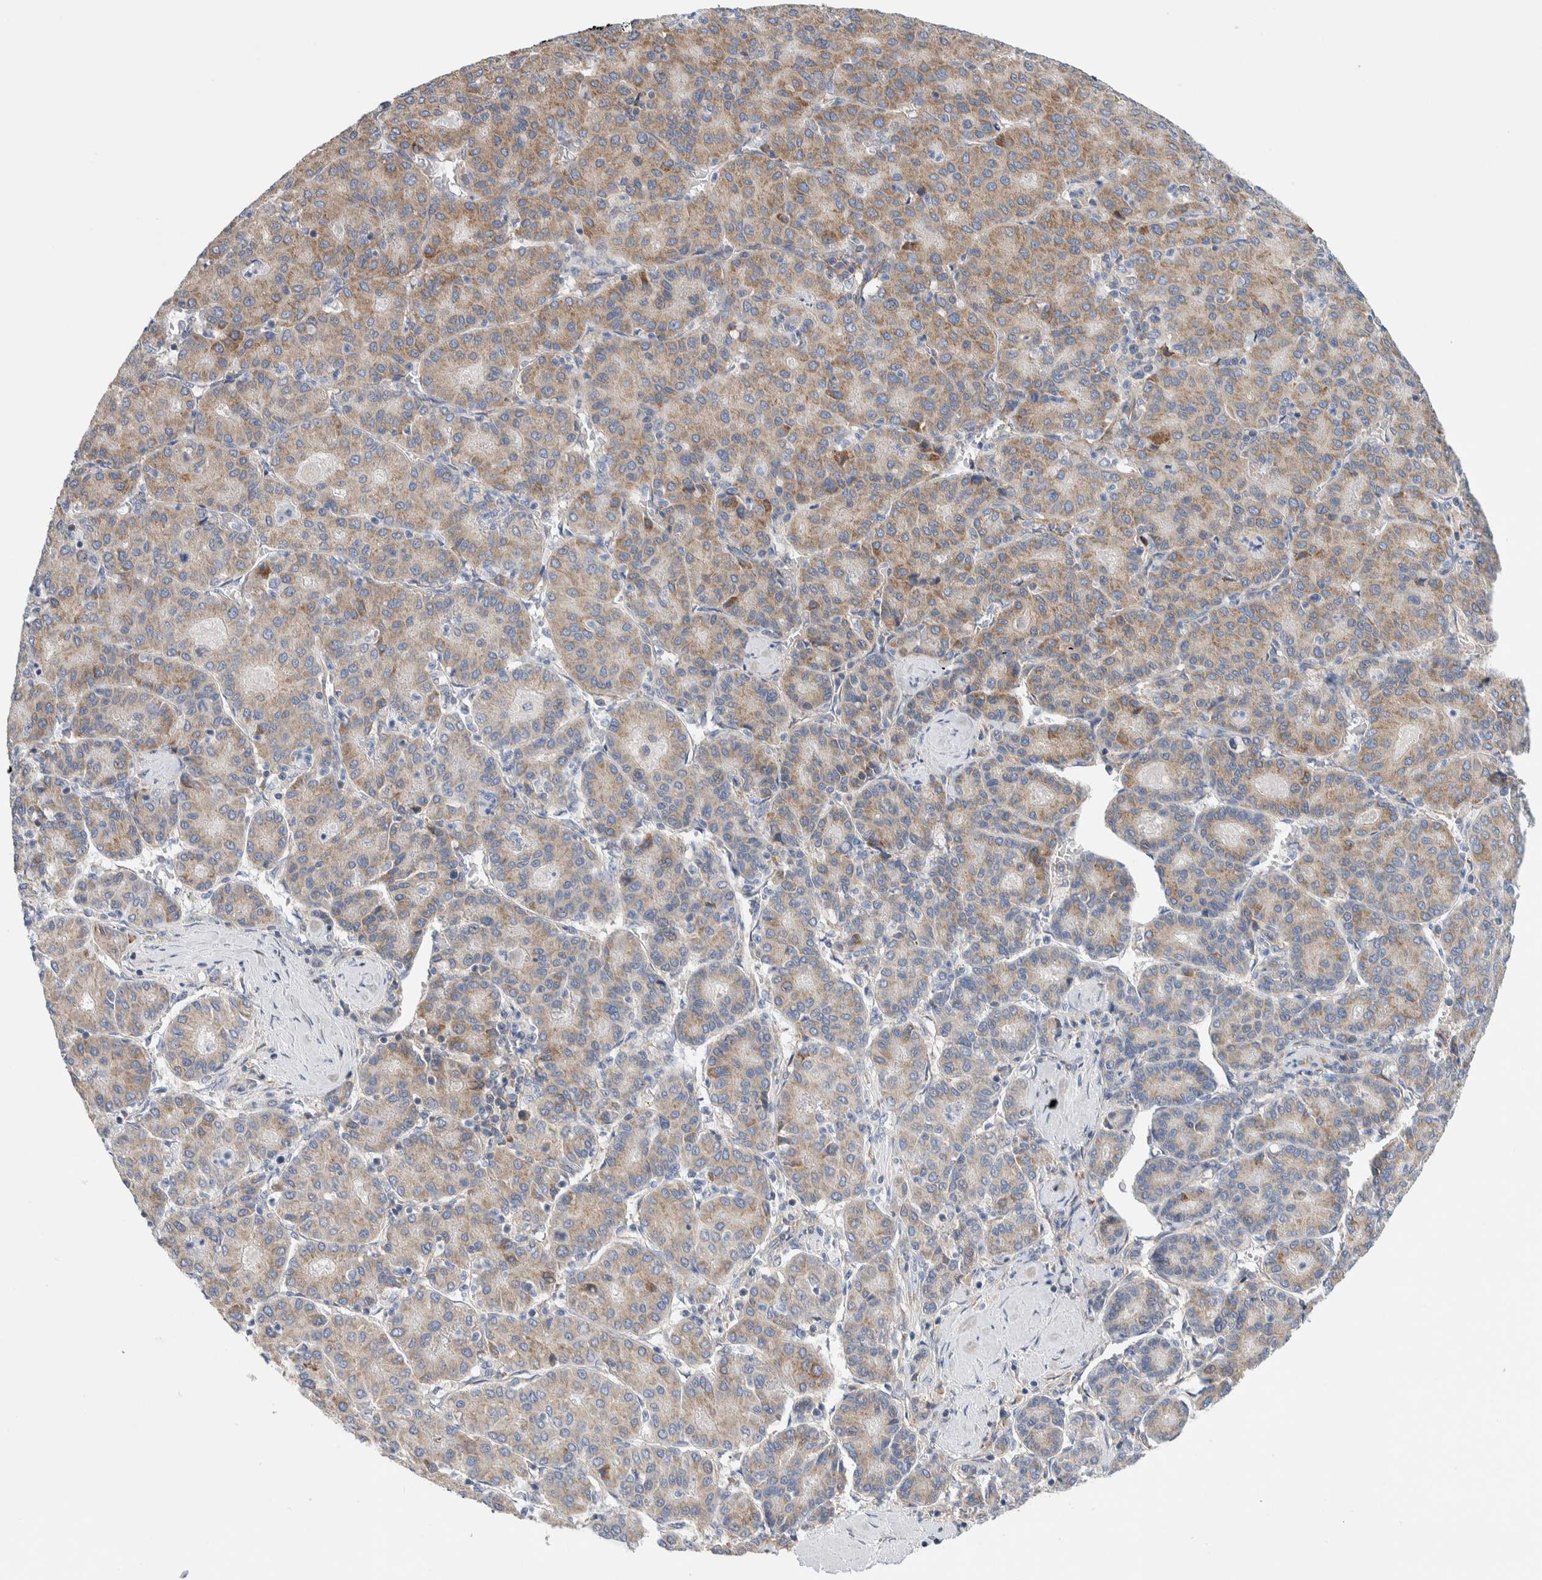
{"staining": {"intensity": "weak", "quantity": ">75%", "location": "cytoplasmic/membranous"}, "tissue": "liver cancer", "cell_type": "Tumor cells", "image_type": "cancer", "snomed": [{"axis": "morphology", "description": "Carcinoma, Hepatocellular, NOS"}, {"axis": "topography", "description": "Liver"}], "caption": "Liver hepatocellular carcinoma stained with IHC demonstrates weak cytoplasmic/membranous expression in approximately >75% of tumor cells. (Stains: DAB in brown, nuclei in blue, Microscopy: brightfield microscopy at high magnification).", "gene": "RACK1", "patient": {"sex": "male", "age": 65}}